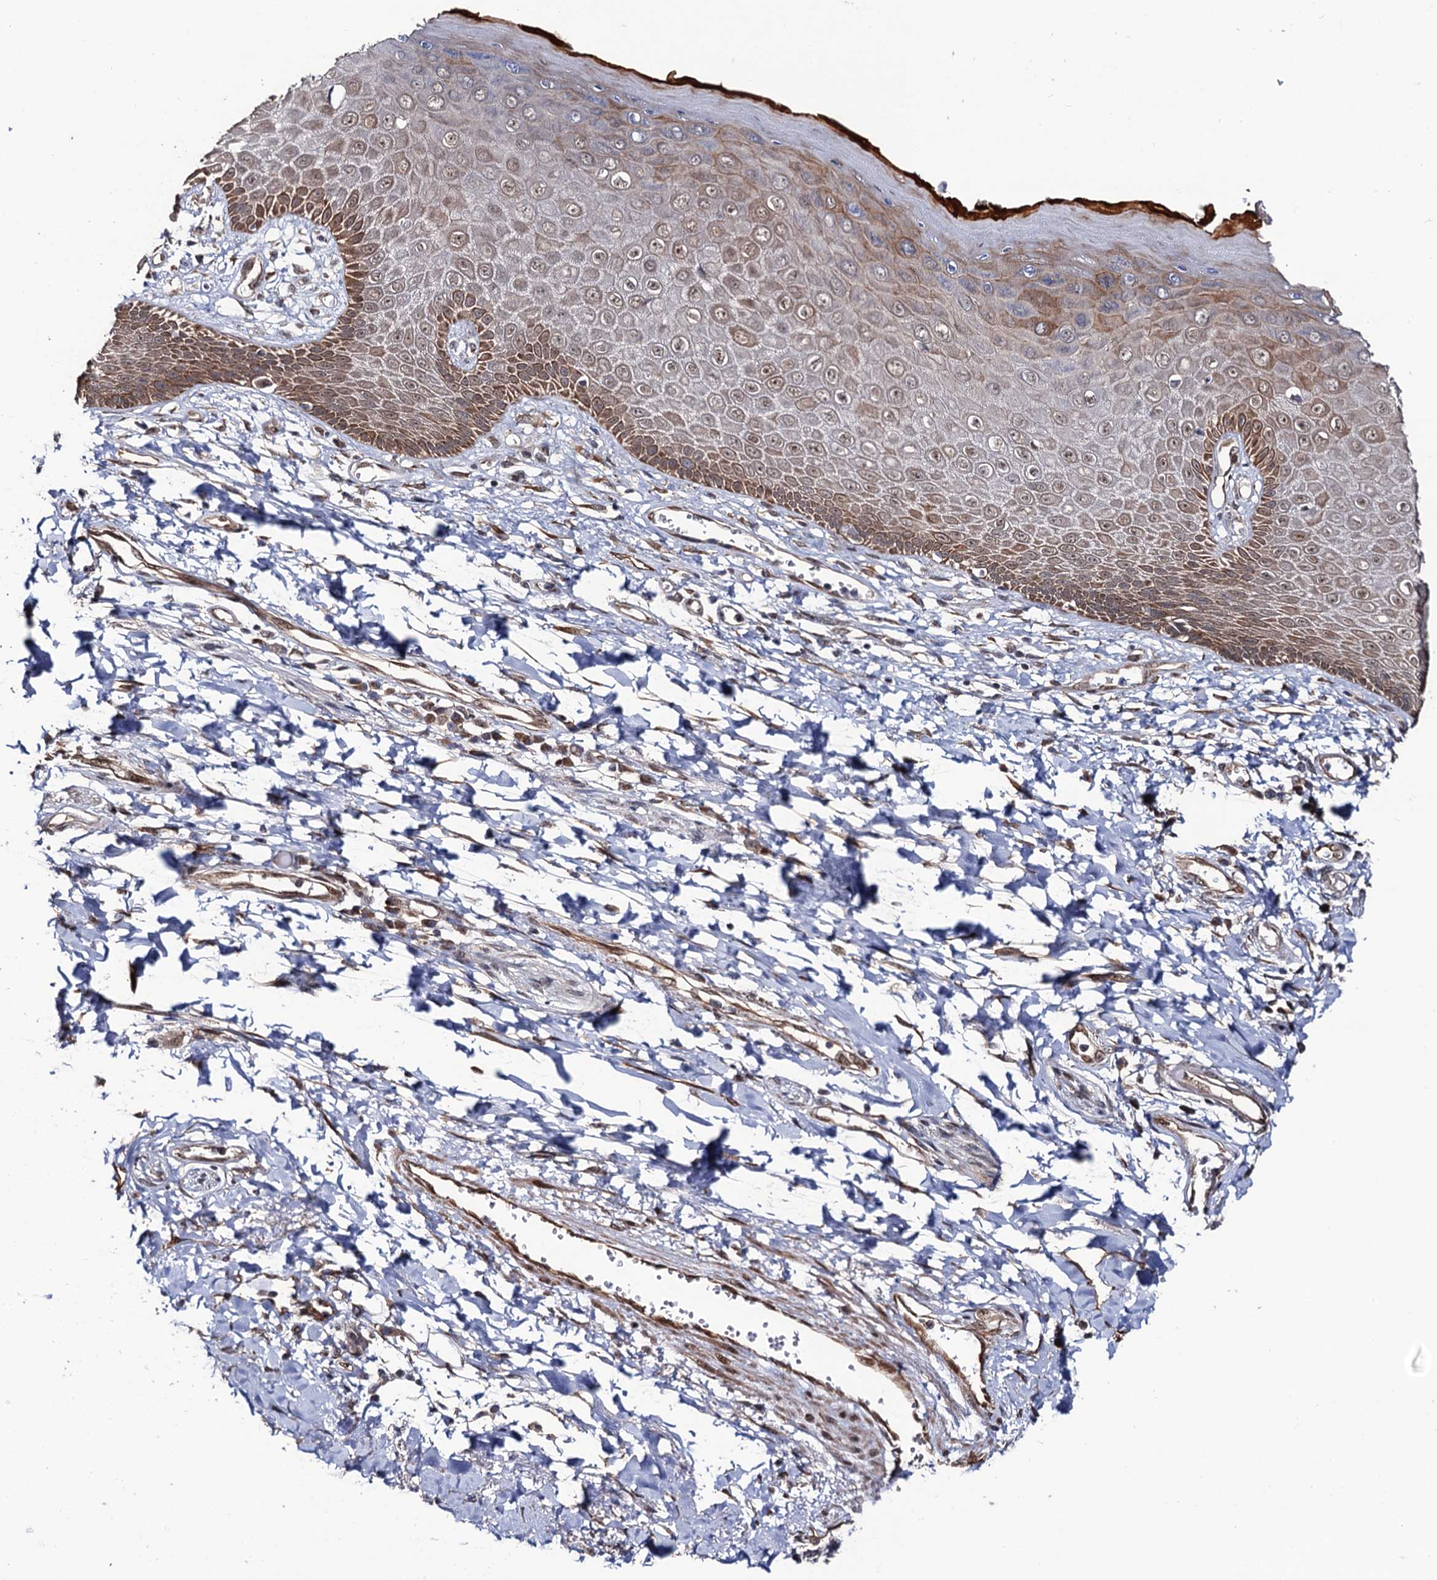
{"staining": {"intensity": "moderate", "quantity": "25%-75%", "location": "cytoplasmic/membranous"}, "tissue": "skin", "cell_type": "Epidermal cells", "image_type": "normal", "snomed": [{"axis": "morphology", "description": "Normal tissue, NOS"}, {"axis": "topography", "description": "Anal"}], "caption": "Immunohistochemical staining of normal human skin reveals medium levels of moderate cytoplasmic/membranous positivity in about 25%-75% of epidermal cells.", "gene": "LRRC63", "patient": {"sex": "male", "age": 78}}